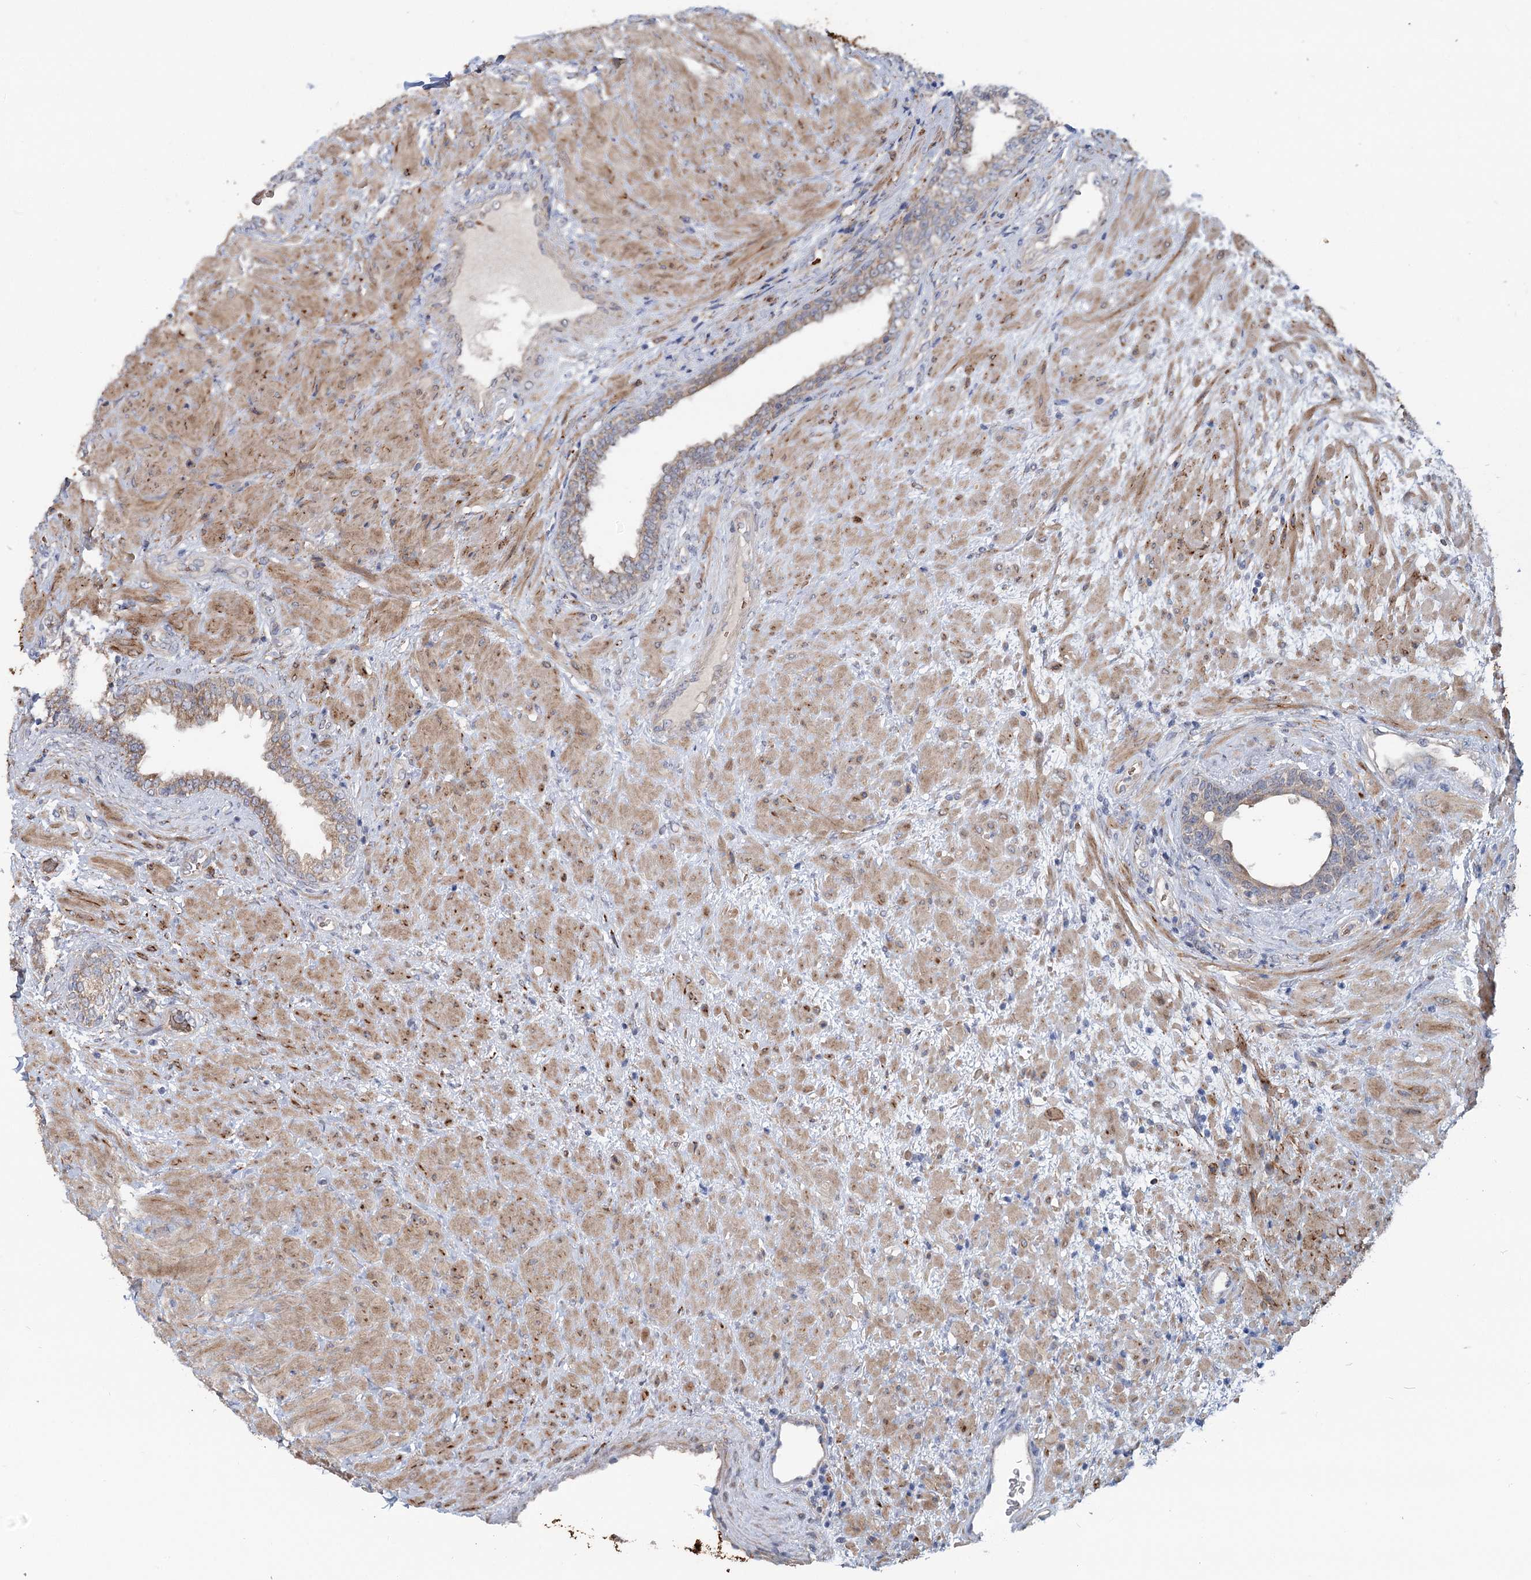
{"staining": {"intensity": "moderate", "quantity": ">75%", "location": "cytoplasmic/membranous"}, "tissue": "prostate", "cell_type": "Glandular cells", "image_type": "normal", "snomed": [{"axis": "morphology", "description": "Normal tissue, NOS"}, {"axis": "topography", "description": "Prostate"}], "caption": "Prostate was stained to show a protein in brown. There is medium levels of moderate cytoplasmic/membranous expression in approximately >75% of glandular cells.", "gene": "CIB4", "patient": {"sex": "male", "age": 76}}